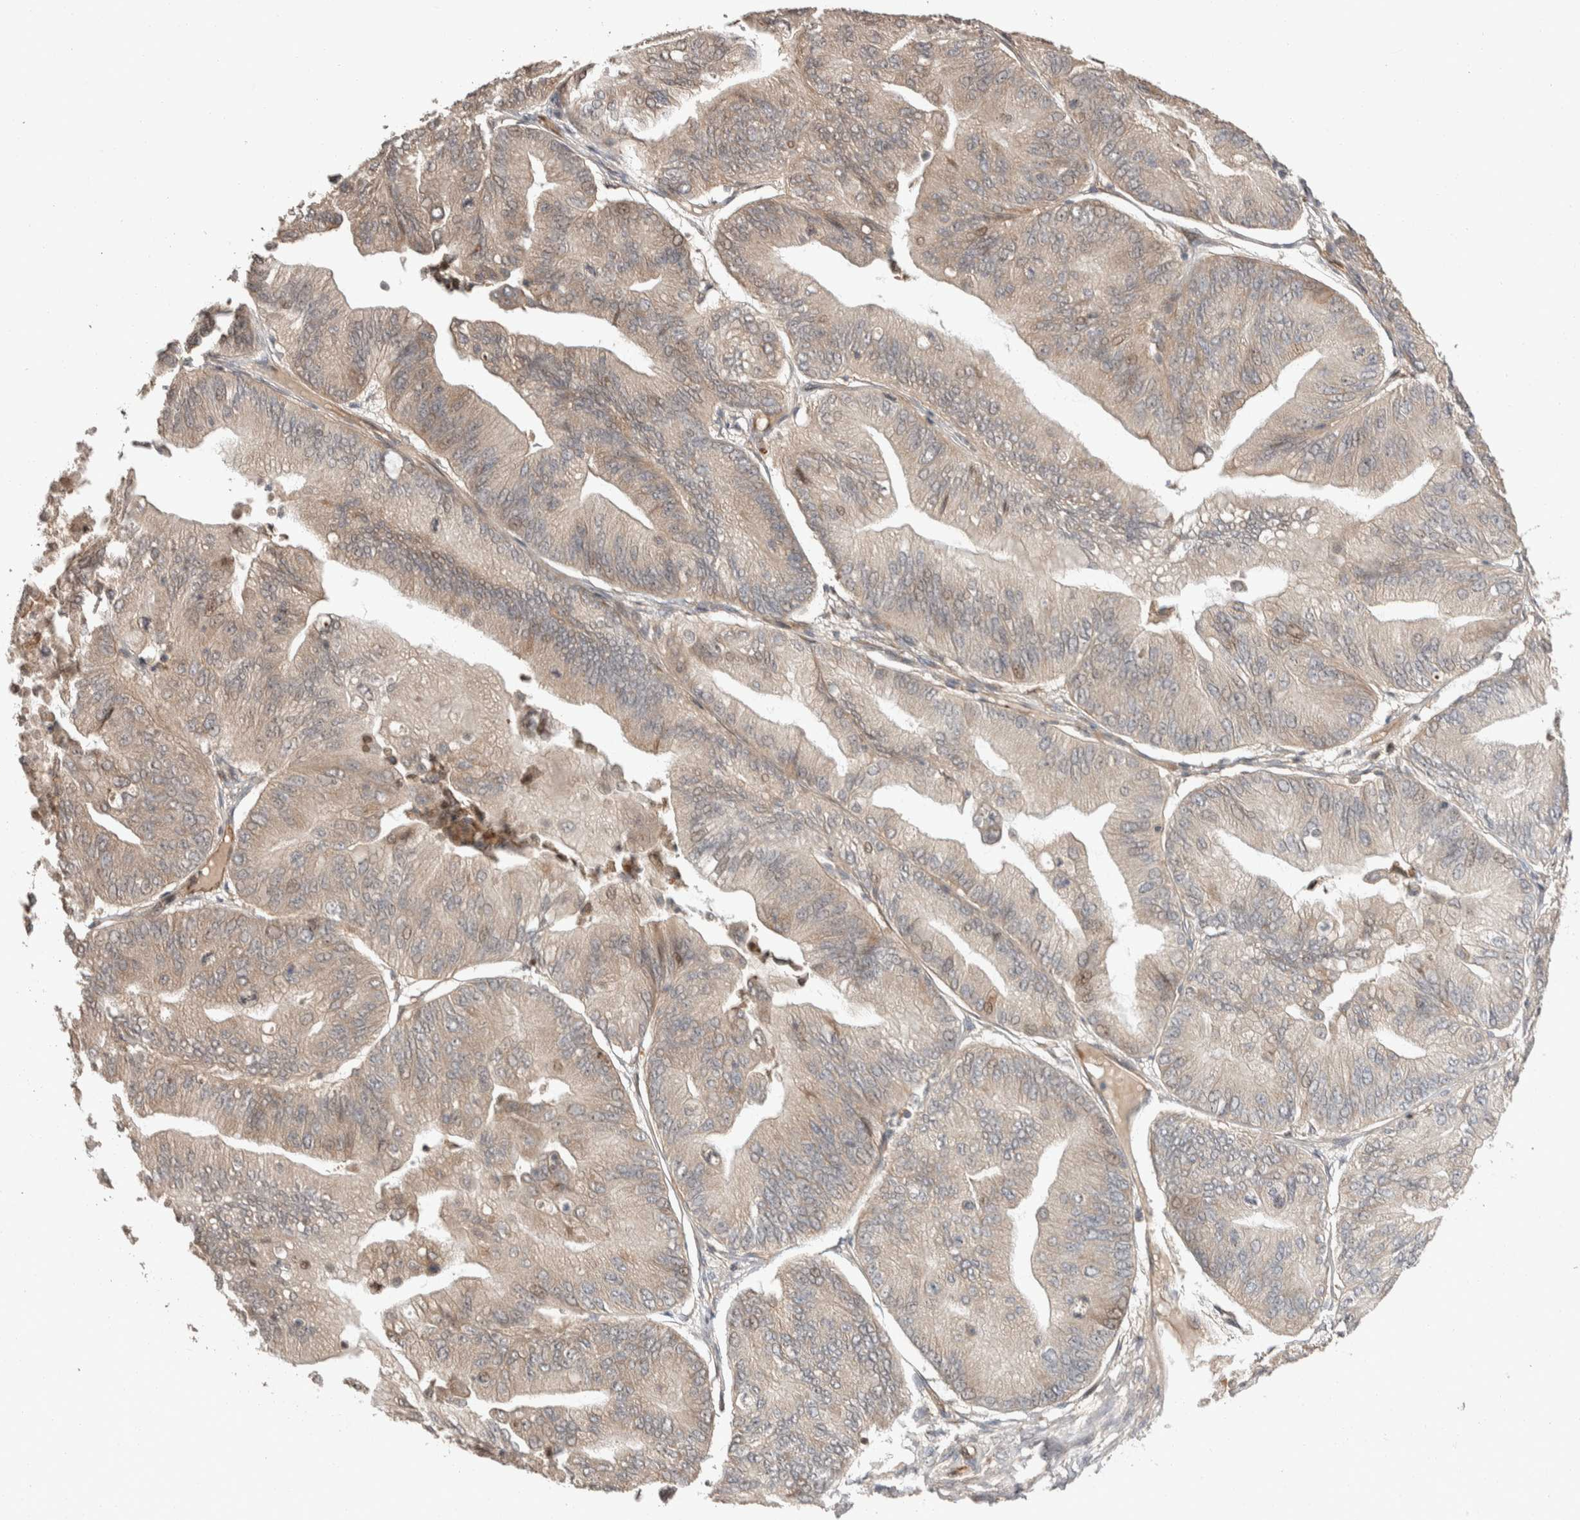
{"staining": {"intensity": "weak", "quantity": "25%-75%", "location": "cytoplasmic/membranous,nuclear"}, "tissue": "ovarian cancer", "cell_type": "Tumor cells", "image_type": "cancer", "snomed": [{"axis": "morphology", "description": "Cystadenocarcinoma, mucinous, NOS"}, {"axis": "topography", "description": "Ovary"}], "caption": "The micrograph exhibits a brown stain indicating the presence of a protein in the cytoplasmic/membranous and nuclear of tumor cells in ovarian cancer (mucinous cystadenocarcinoma). The protein is stained brown, and the nuclei are stained in blue (DAB IHC with brightfield microscopy, high magnification).", "gene": "ERC1", "patient": {"sex": "female", "age": 61}}